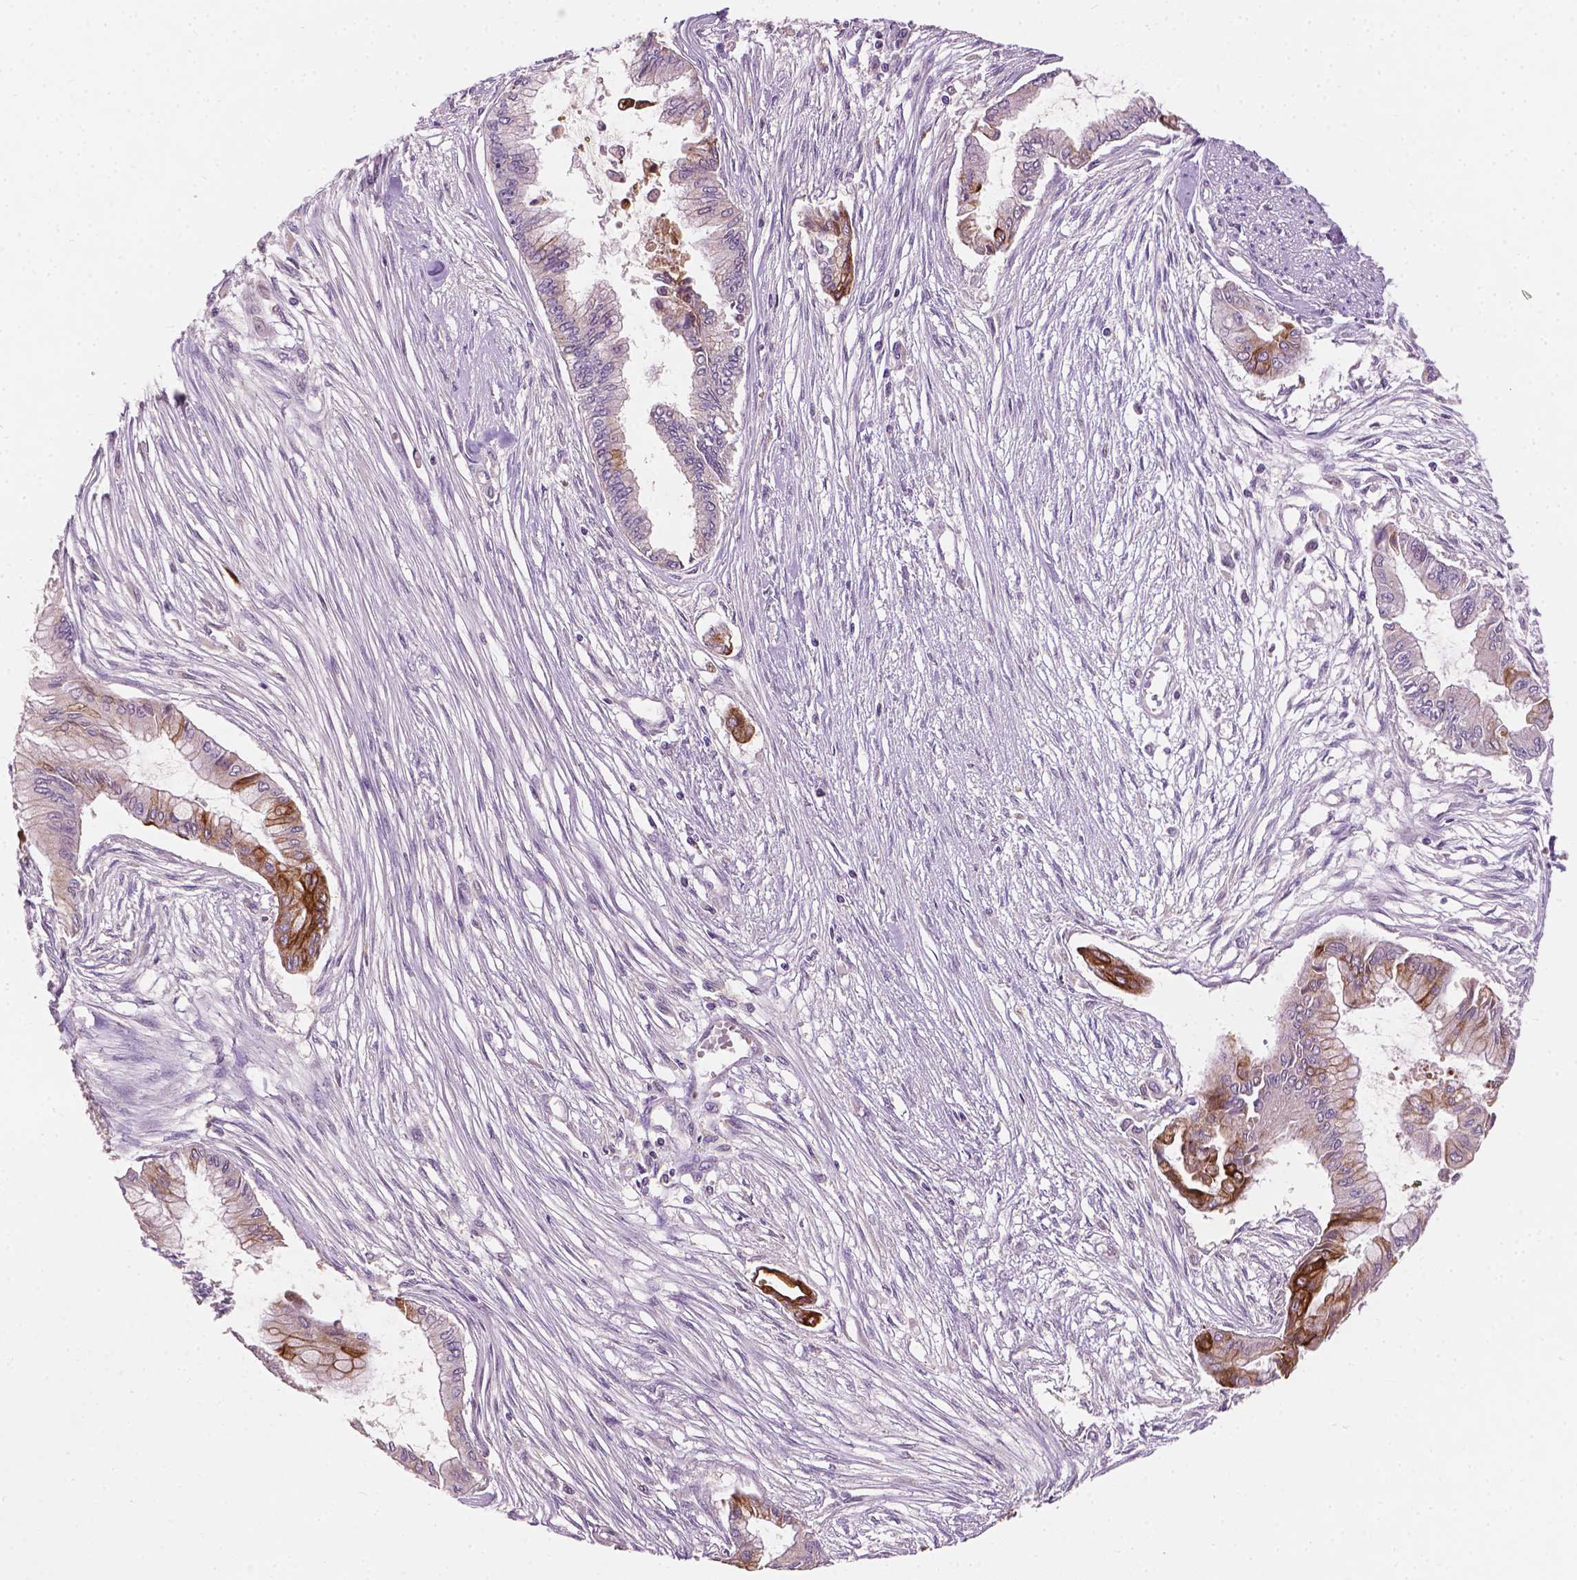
{"staining": {"intensity": "strong", "quantity": "<25%", "location": "cytoplasmic/membranous"}, "tissue": "pancreatic cancer", "cell_type": "Tumor cells", "image_type": "cancer", "snomed": [{"axis": "morphology", "description": "Adenocarcinoma, NOS"}, {"axis": "topography", "description": "Pancreas"}], "caption": "Adenocarcinoma (pancreatic) stained with IHC displays strong cytoplasmic/membranous expression in about <25% of tumor cells.", "gene": "KRT17", "patient": {"sex": "female", "age": 68}}